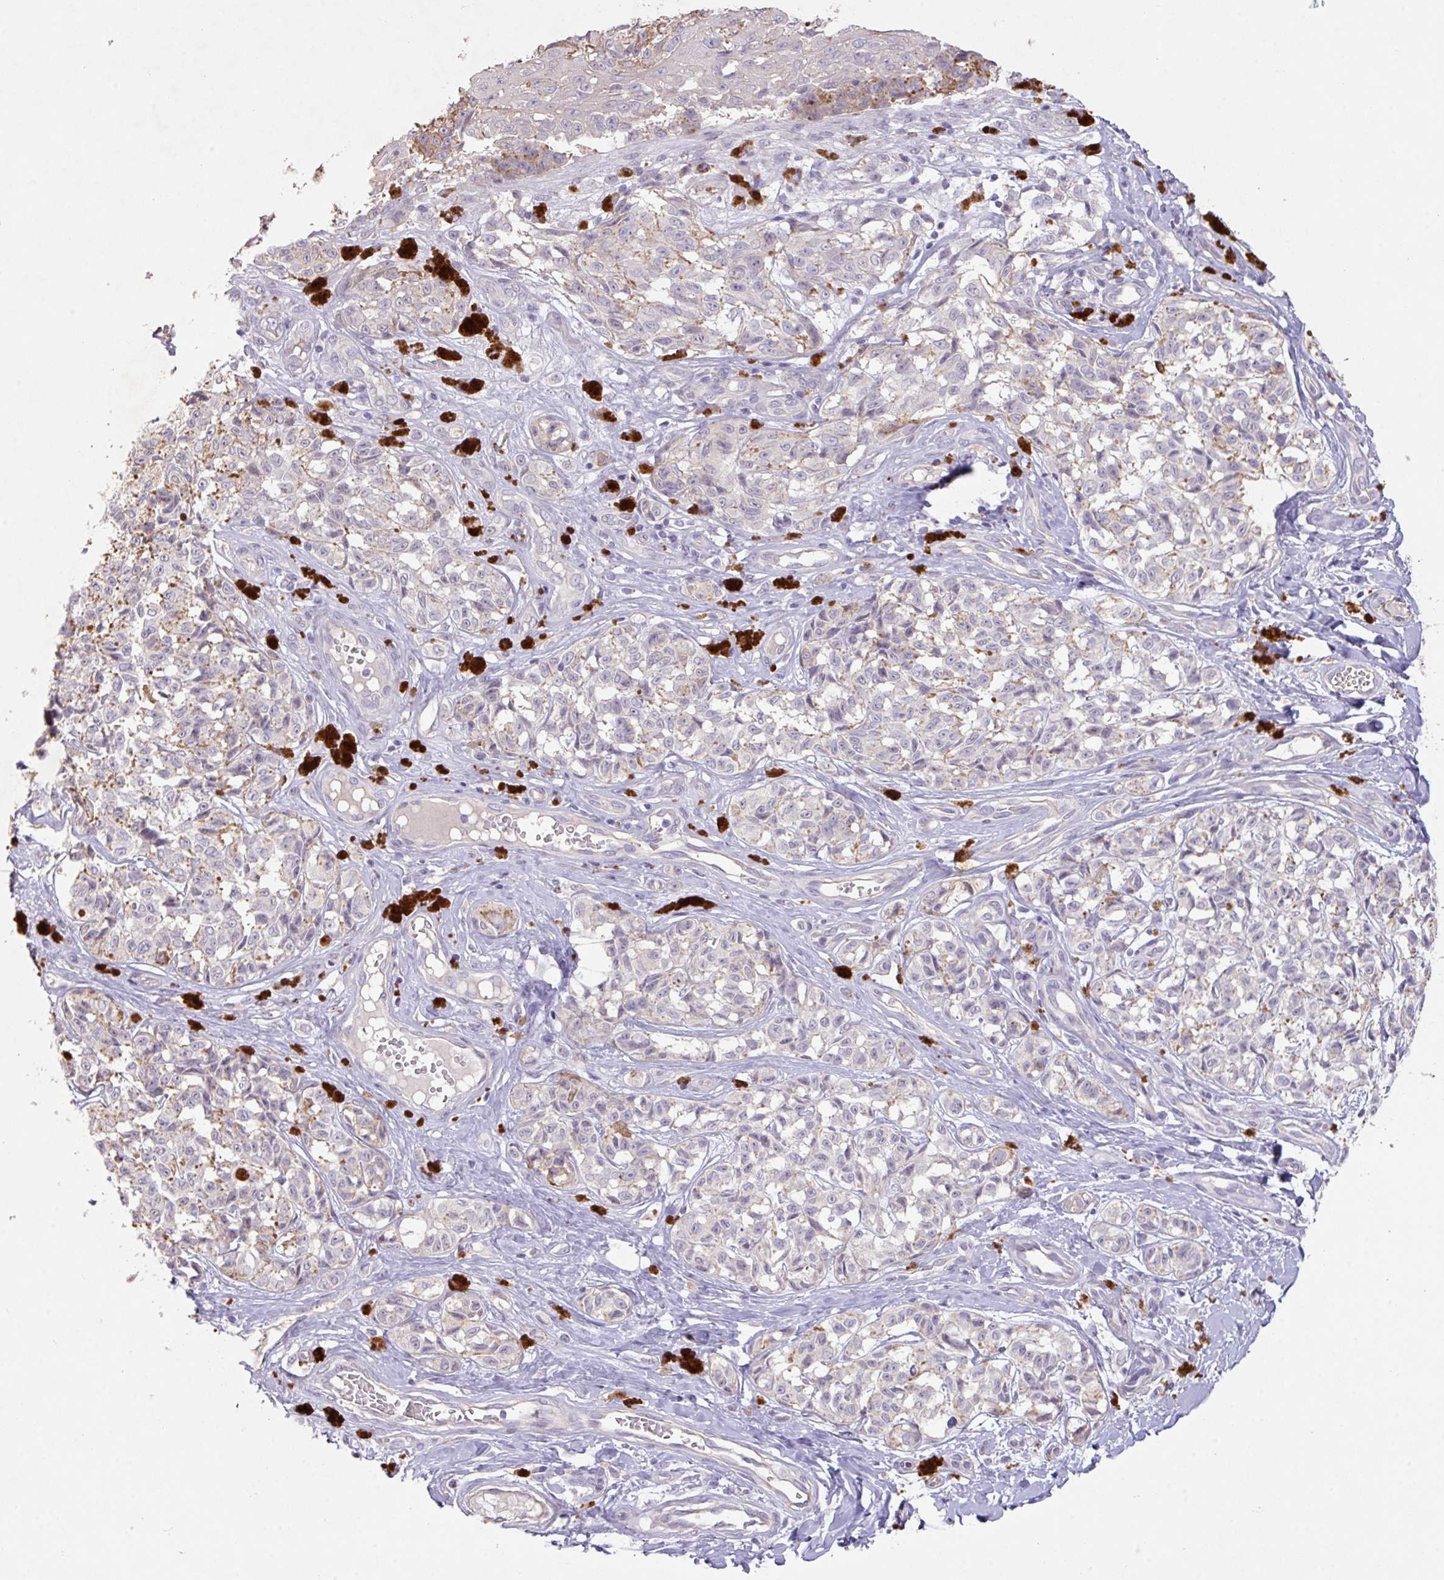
{"staining": {"intensity": "negative", "quantity": "none", "location": "none"}, "tissue": "melanoma", "cell_type": "Tumor cells", "image_type": "cancer", "snomed": [{"axis": "morphology", "description": "Malignant melanoma, NOS"}, {"axis": "topography", "description": "Skin"}], "caption": "Immunohistochemistry of human melanoma reveals no expression in tumor cells.", "gene": "PRADC1", "patient": {"sex": "female", "age": 65}}